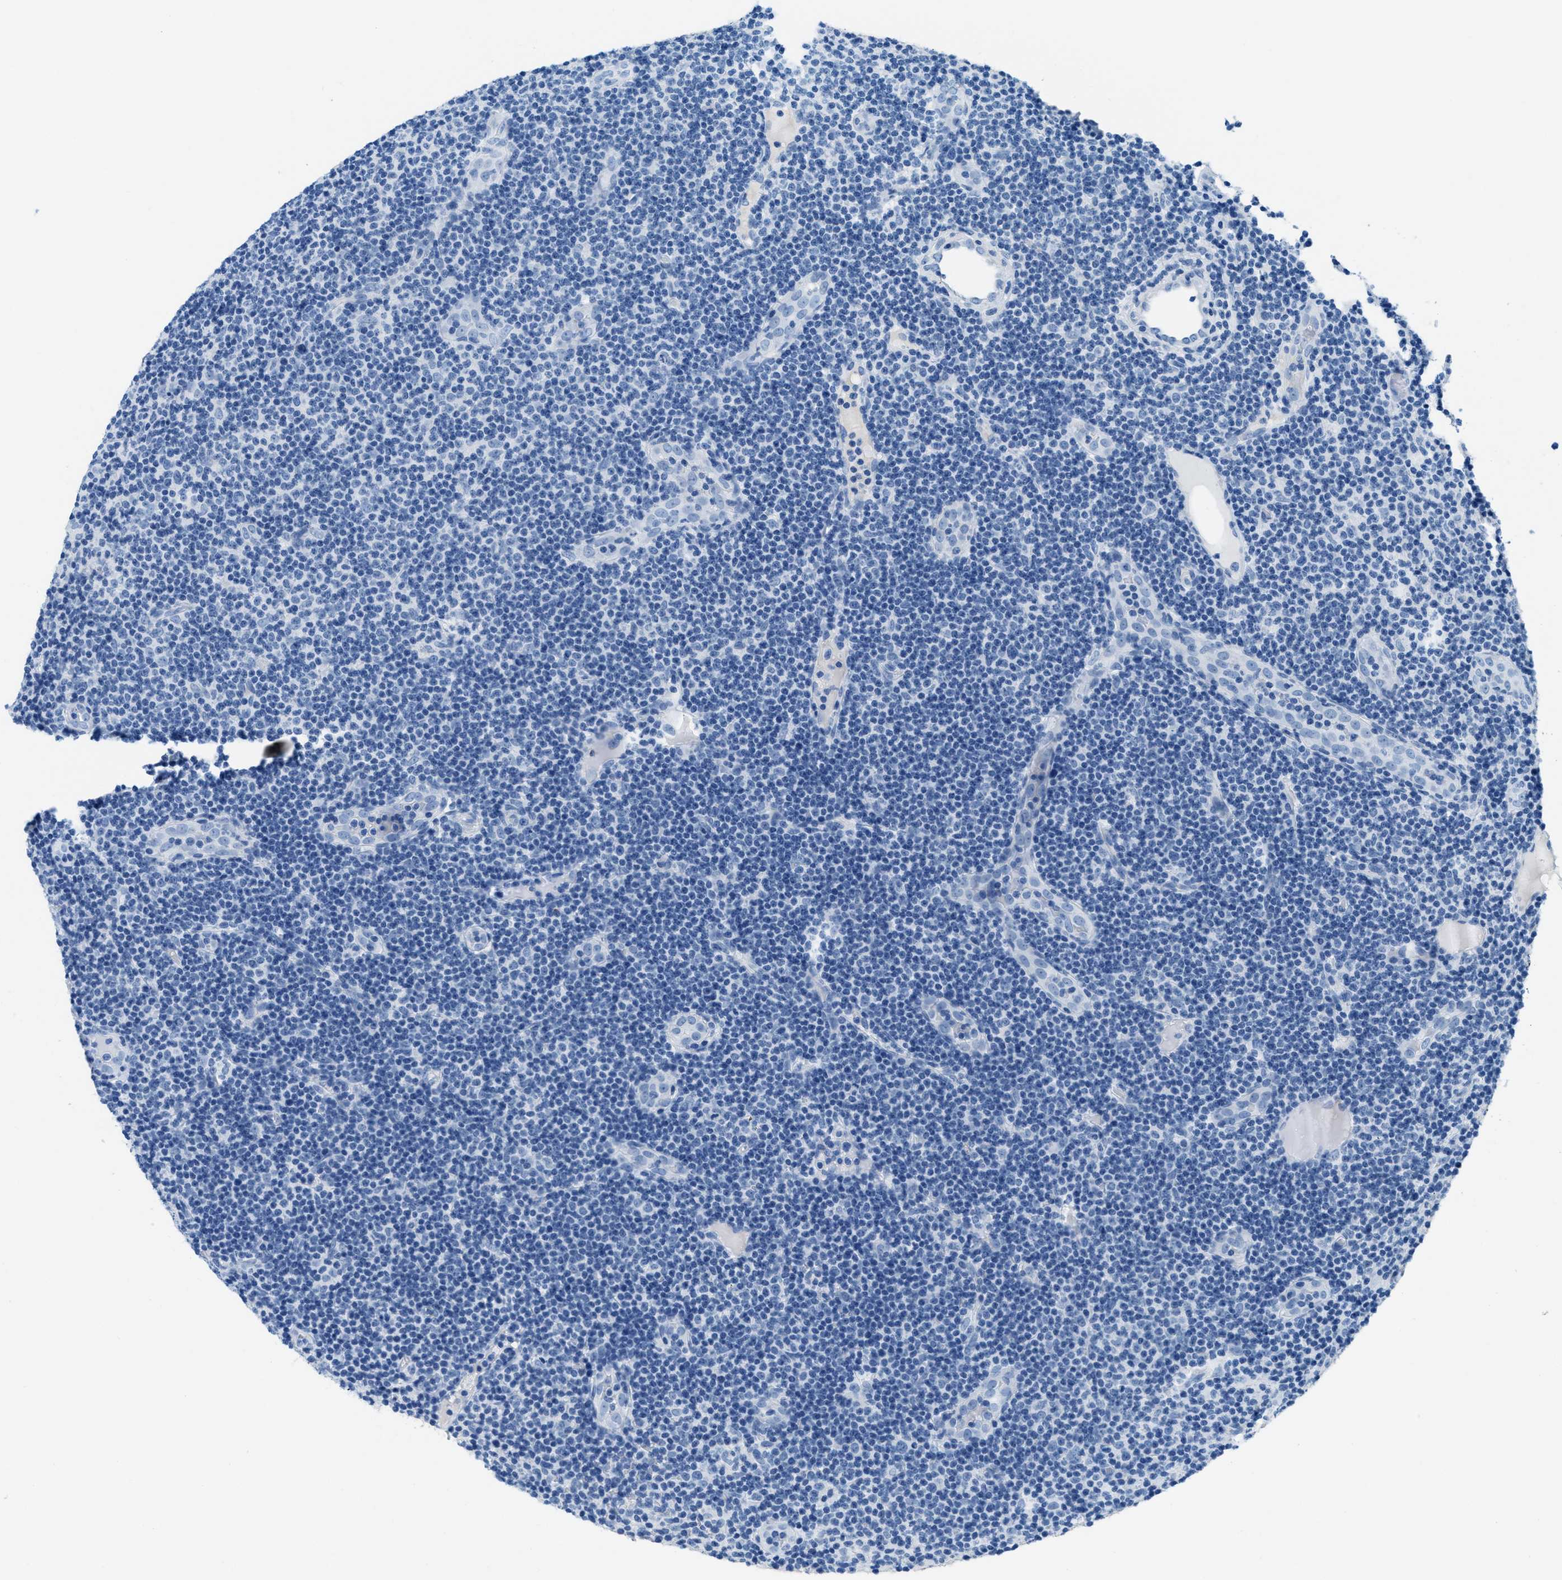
{"staining": {"intensity": "negative", "quantity": "none", "location": "none"}, "tissue": "lymphoma", "cell_type": "Tumor cells", "image_type": "cancer", "snomed": [{"axis": "morphology", "description": "Malignant lymphoma, non-Hodgkin's type, Low grade"}, {"axis": "topography", "description": "Lymph node"}], "caption": "Tumor cells are negative for protein expression in human low-grade malignant lymphoma, non-Hodgkin's type. (IHC, brightfield microscopy, high magnification).", "gene": "MGARP", "patient": {"sex": "male", "age": 83}}